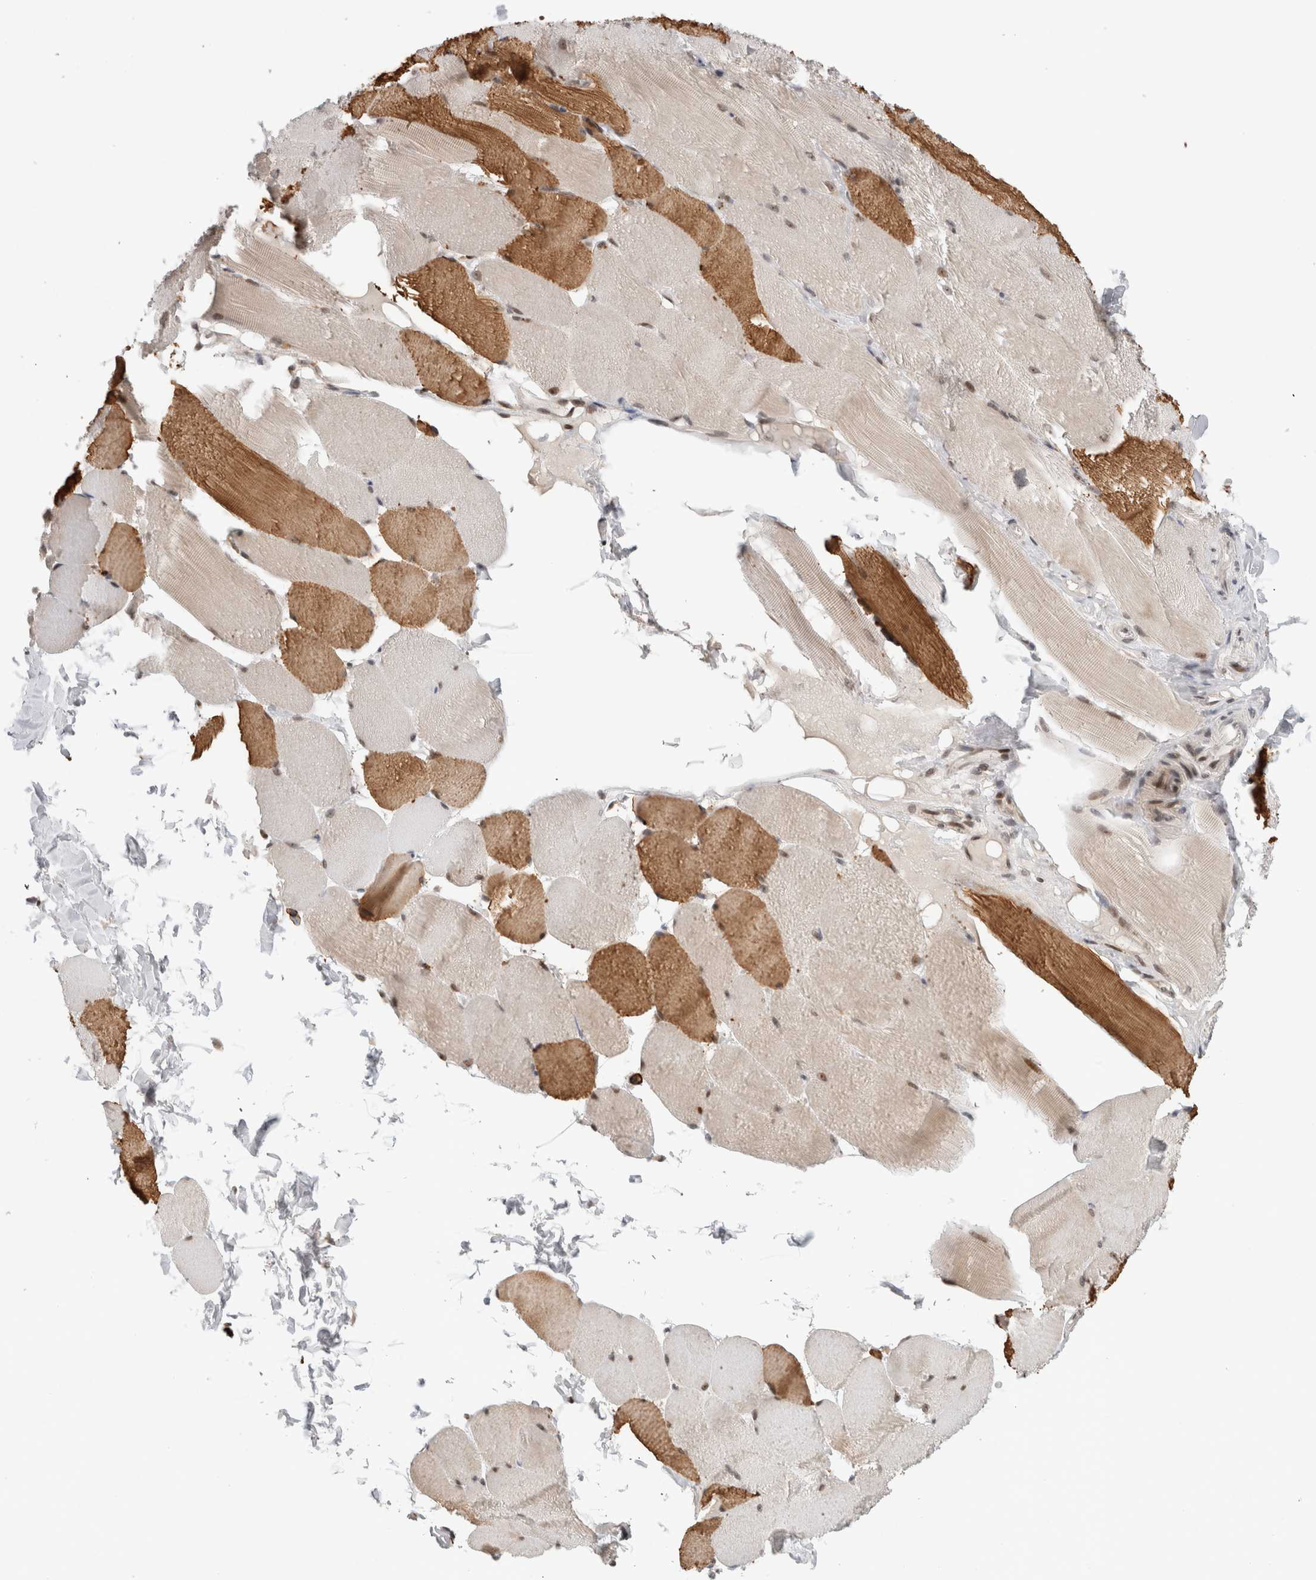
{"staining": {"intensity": "moderate", "quantity": "25%-75%", "location": "cytoplasmic/membranous,nuclear"}, "tissue": "skeletal muscle", "cell_type": "Myocytes", "image_type": "normal", "snomed": [{"axis": "morphology", "description": "Normal tissue, NOS"}, {"axis": "topography", "description": "Skin"}, {"axis": "topography", "description": "Skeletal muscle"}], "caption": "A histopathology image showing moderate cytoplasmic/membranous,nuclear expression in about 25%-75% of myocytes in unremarkable skeletal muscle, as visualized by brown immunohistochemical staining.", "gene": "ZNF521", "patient": {"sex": "male", "age": 83}}